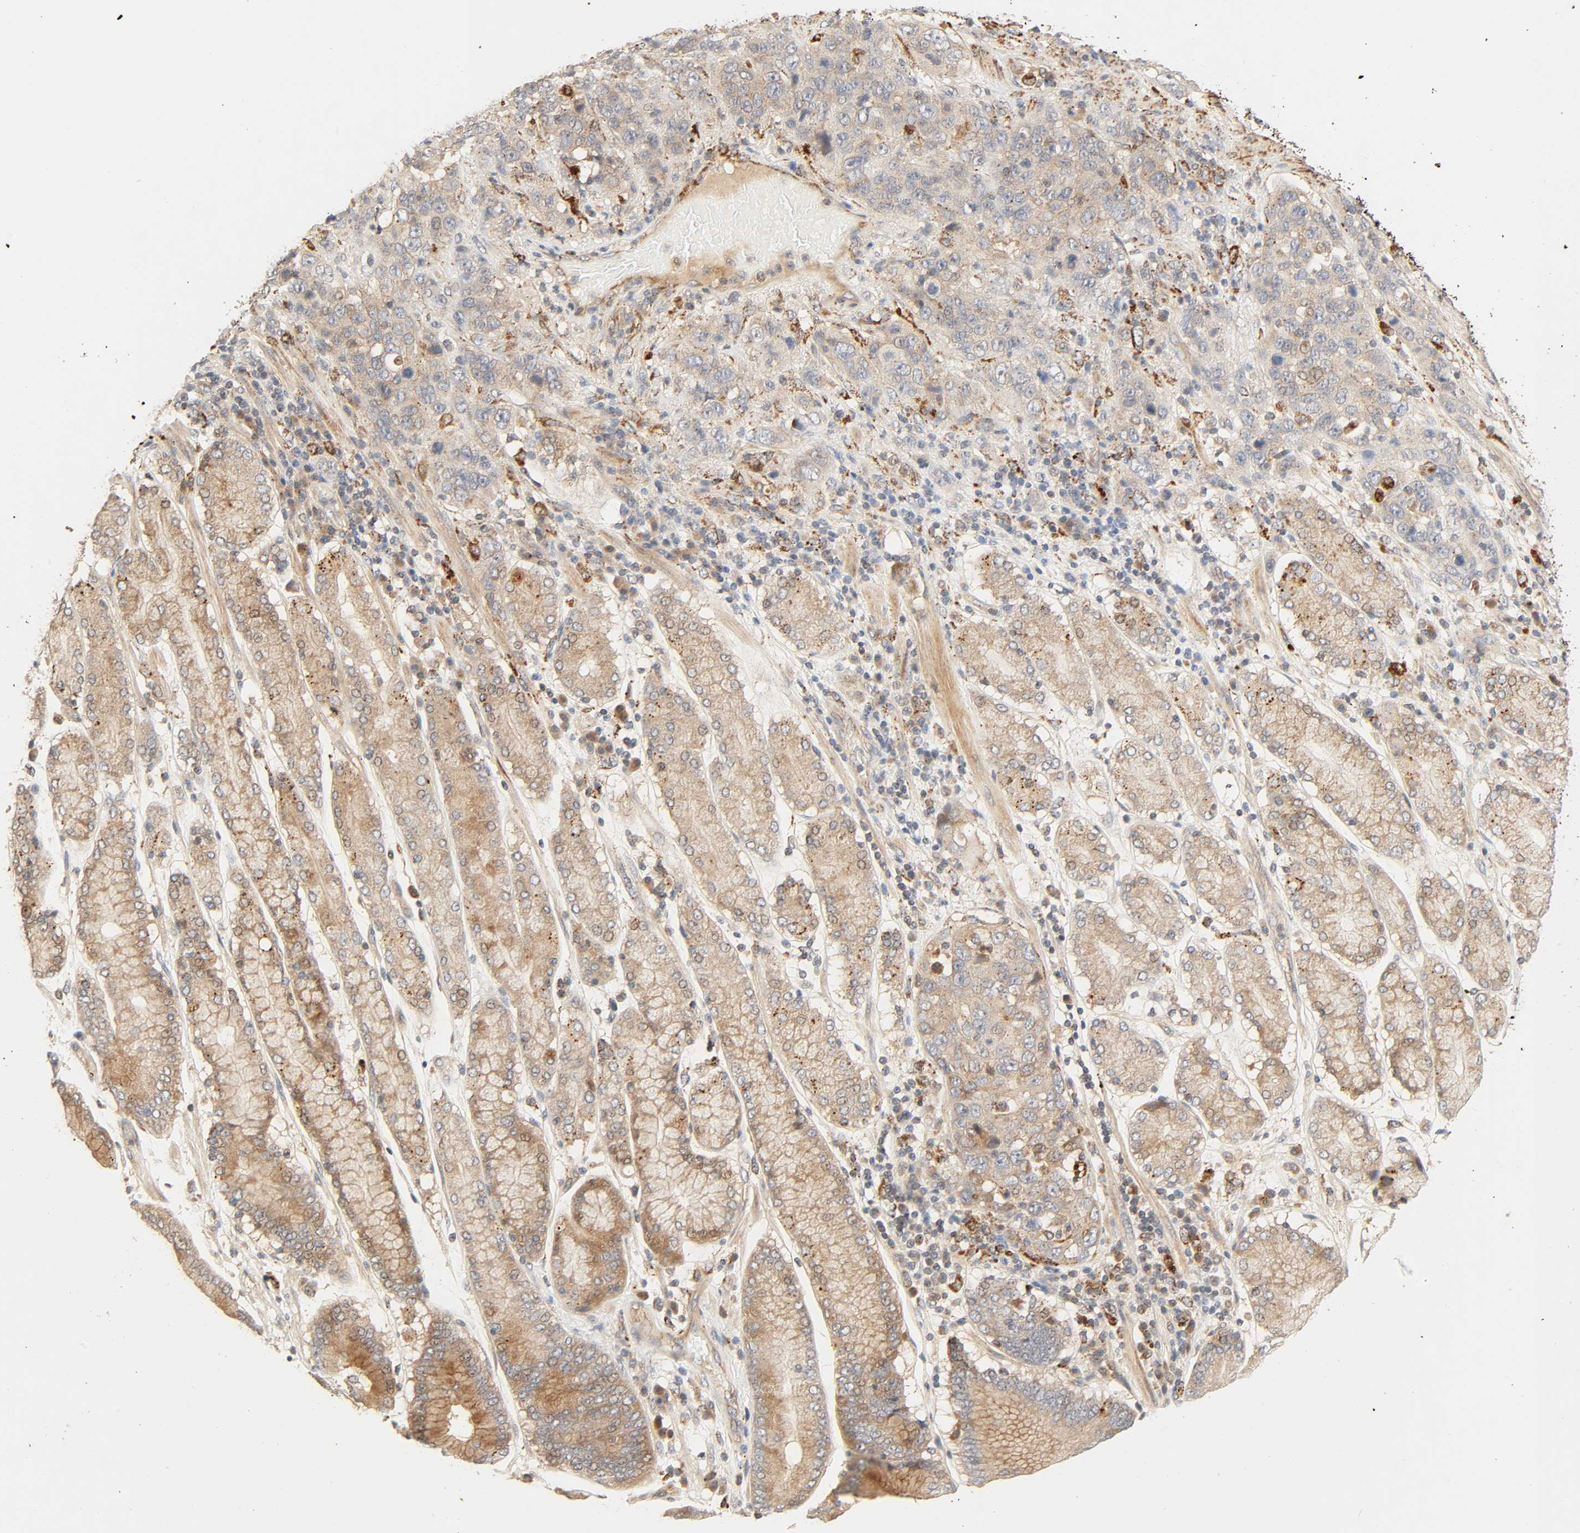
{"staining": {"intensity": "moderate", "quantity": ">75%", "location": "cytoplasmic/membranous"}, "tissue": "stomach cancer", "cell_type": "Tumor cells", "image_type": "cancer", "snomed": [{"axis": "morphology", "description": "Normal tissue, NOS"}, {"axis": "morphology", "description": "Adenocarcinoma, NOS"}, {"axis": "topography", "description": "Stomach"}], "caption": "Stomach cancer stained with a brown dye demonstrates moderate cytoplasmic/membranous positive staining in about >75% of tumor cells.", "gene": "MAPK6", "patient": {"sex": "male", "age": 48}}